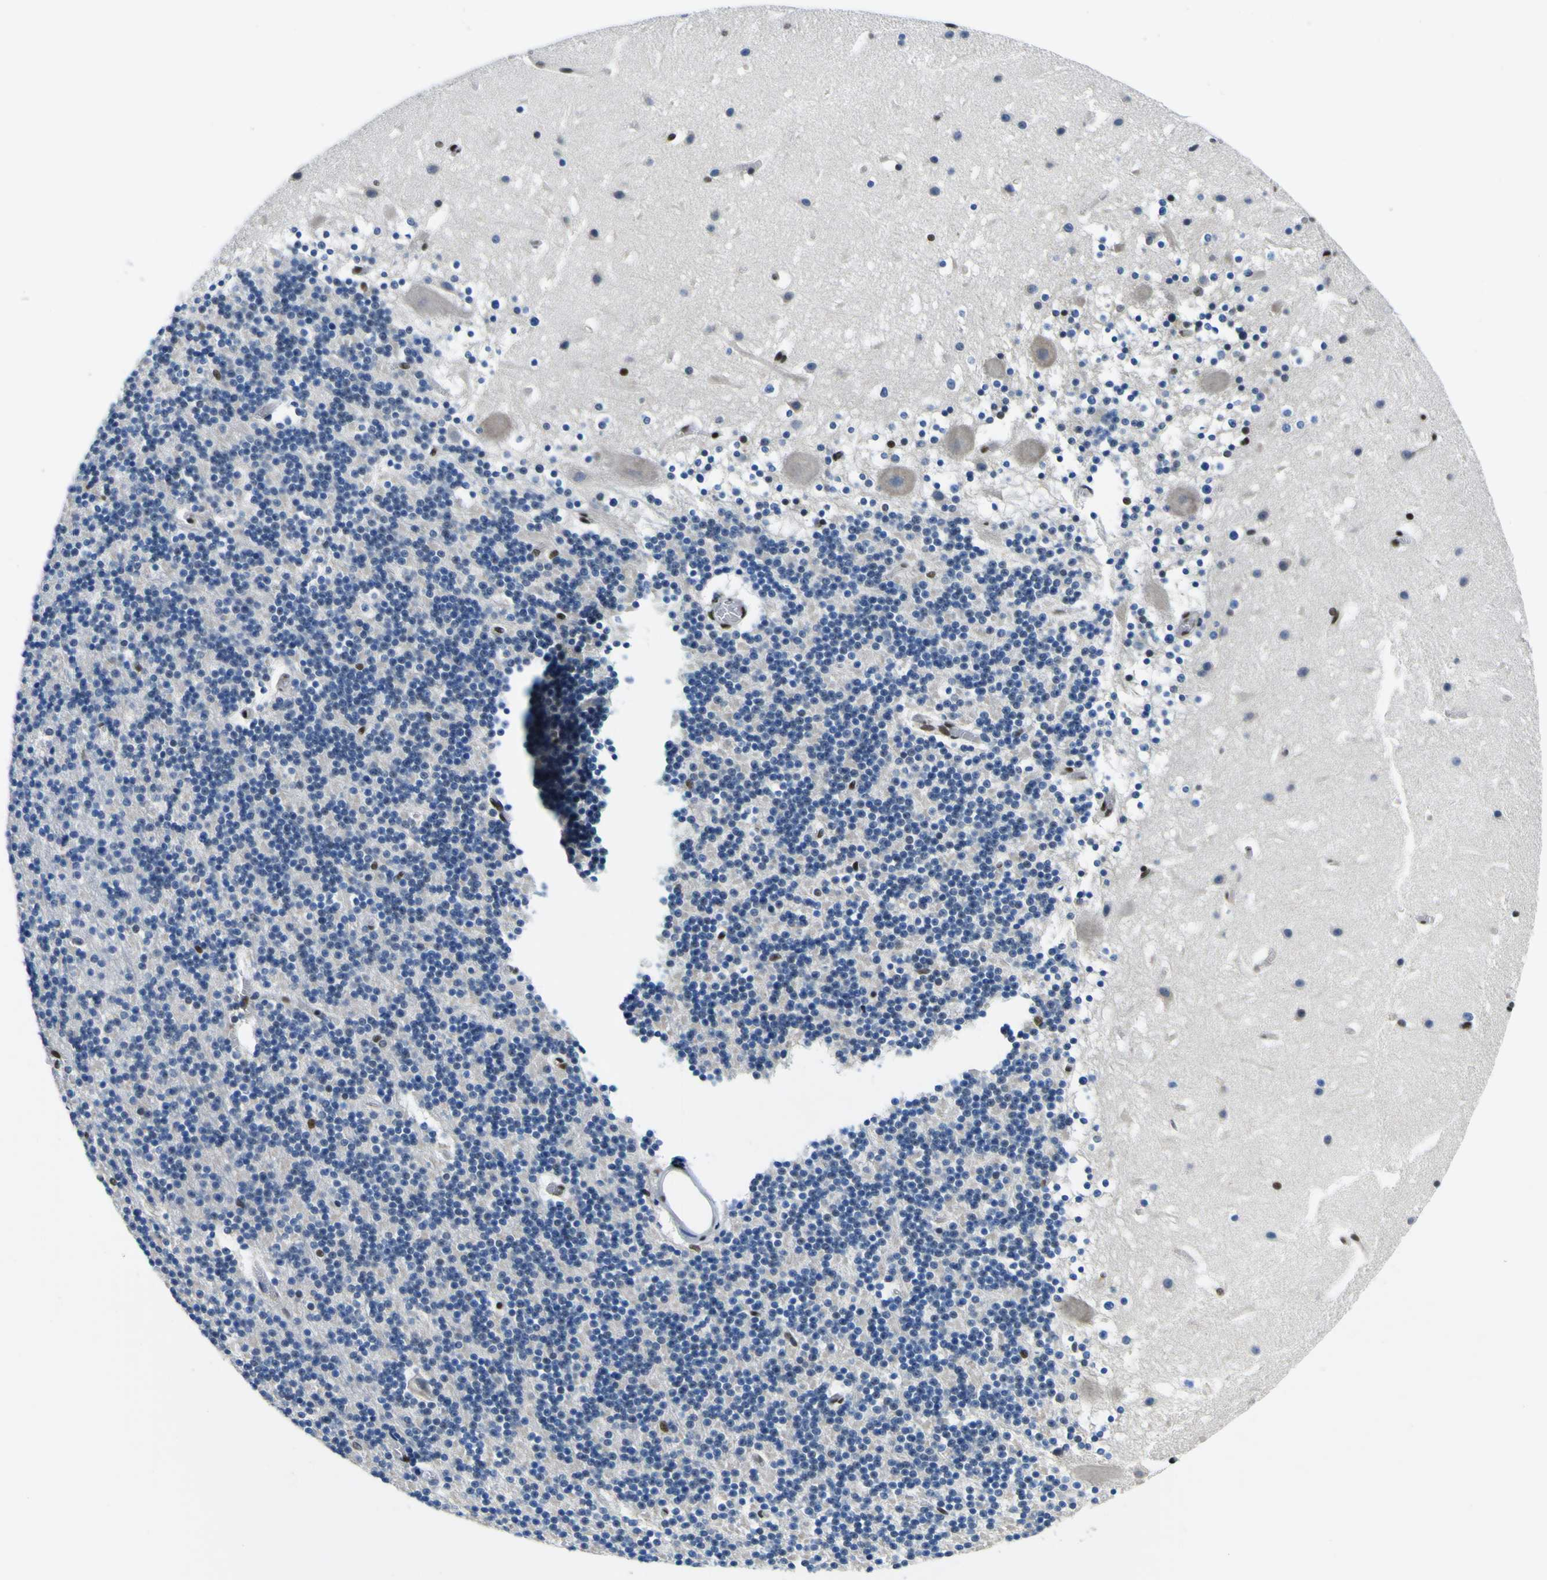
{"staining": {"intensity": "weak", "quantity": "<25%", "location": "nuclear"}, "tissue": "cerebellum", "cell_type": "Cells in granular layer", "image_type": "normal", "snomed": [{"axis": "morphology", "description": "Normal tissue, NOS"}, {"axis": "topography", "description": "Cerebellum"}], "caption": "Immunohistochemistry (IHC) histopathology image of unremarkable human cerebellum stained for a protein (brown), which displays no staining in cells in granular layer. Nuclei are stained in blue.", "gene": "SP1", "patient": {"sex": "male", "age": 45}}